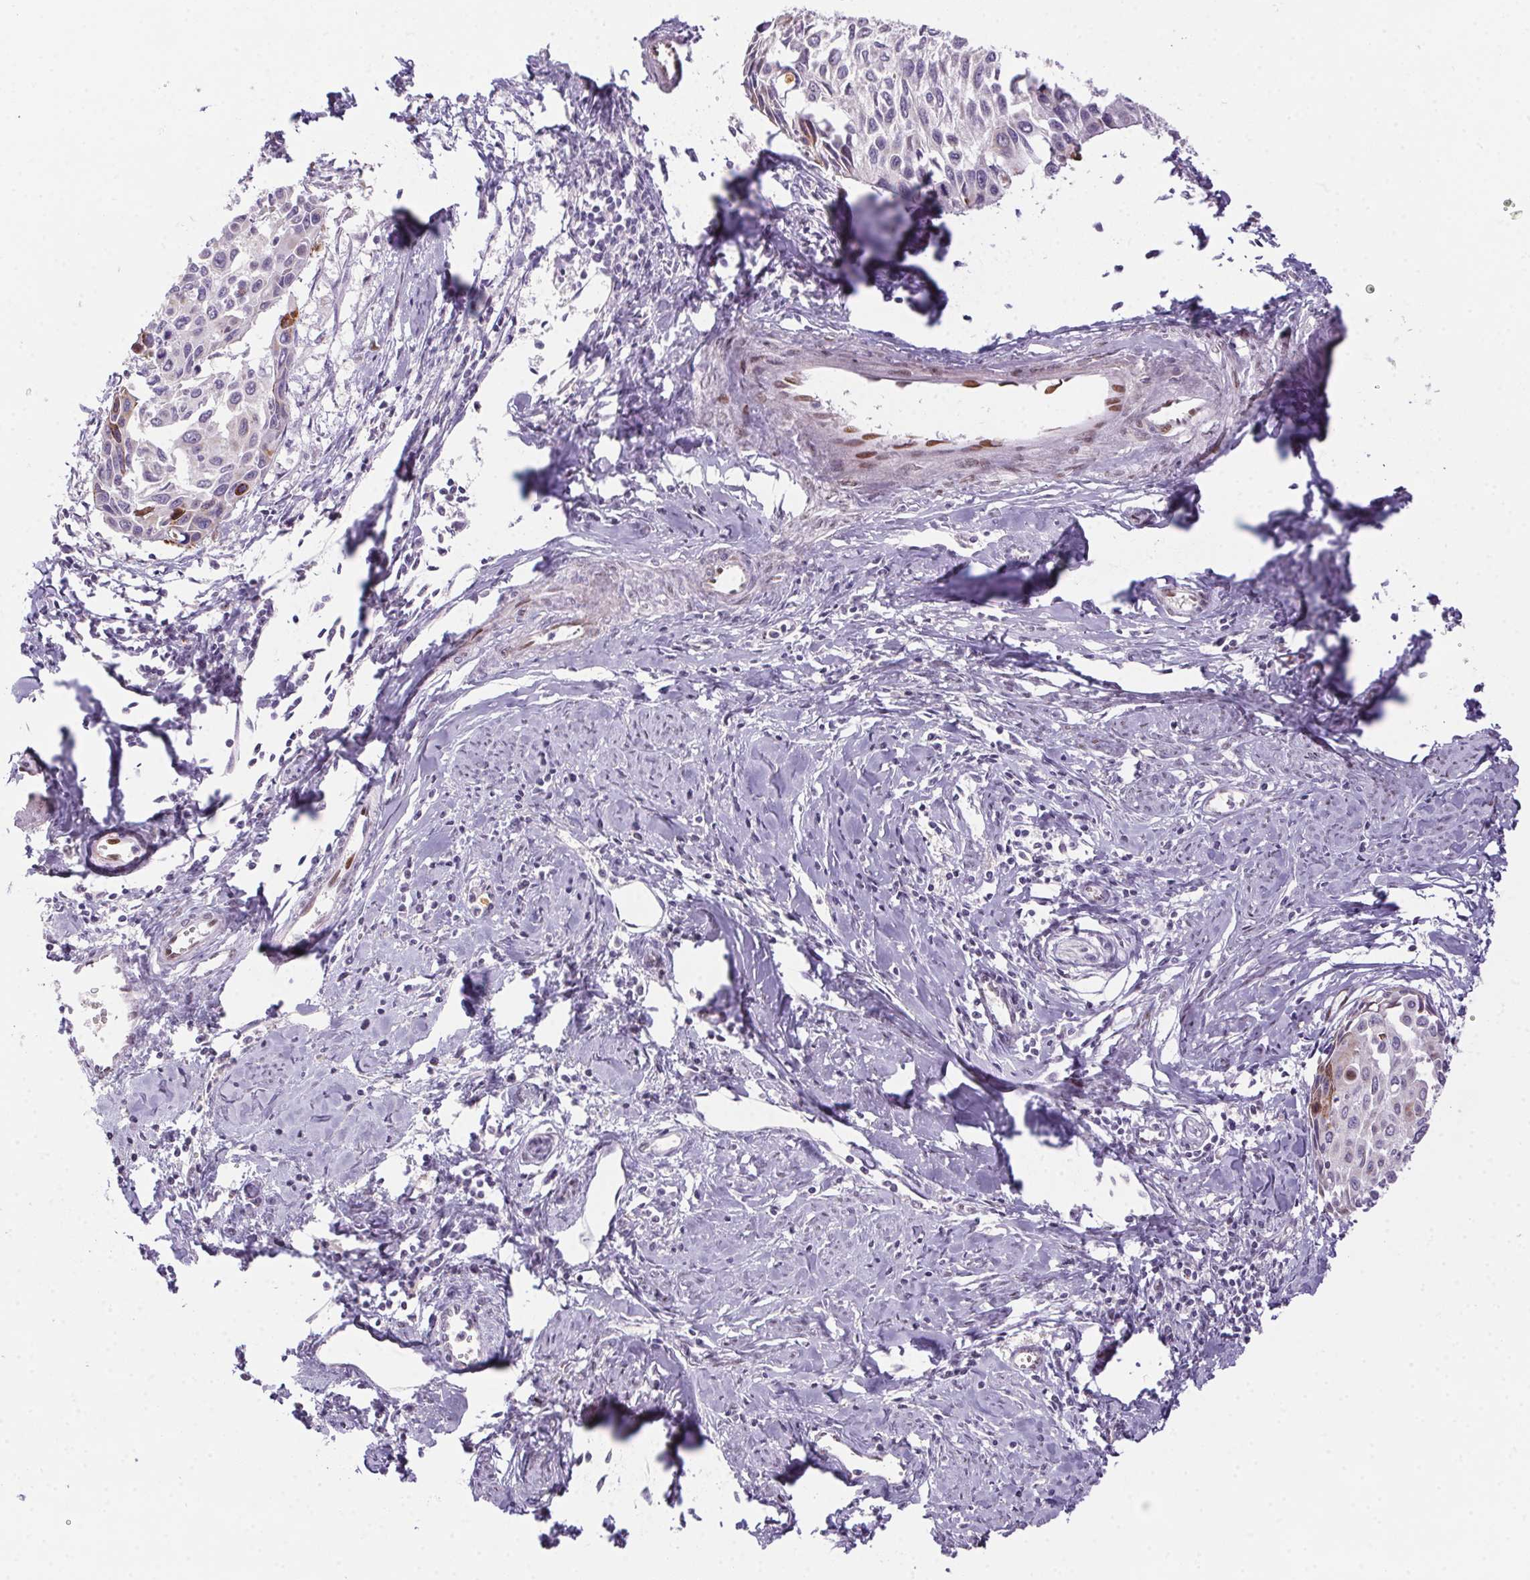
{"staining": {"intensity": "negative", "quantity": "none", "location": "none"}, "tissue": "cervical cancer", "cell_type": "Tumor cells", "image_type": "cancer", "snomed": [{"axis": "morphology", "description": "Squamous cell carcinoma, NOS"}, {"axis": "topography", "description": "Cervix"}], "caption": "Protein analysis of cervical cancer (squamous cell carcinoma) demonstrates no significant positivity in tumor cells.", "gene": "SP9", "patient": {"sex": "female", "age": 50}}